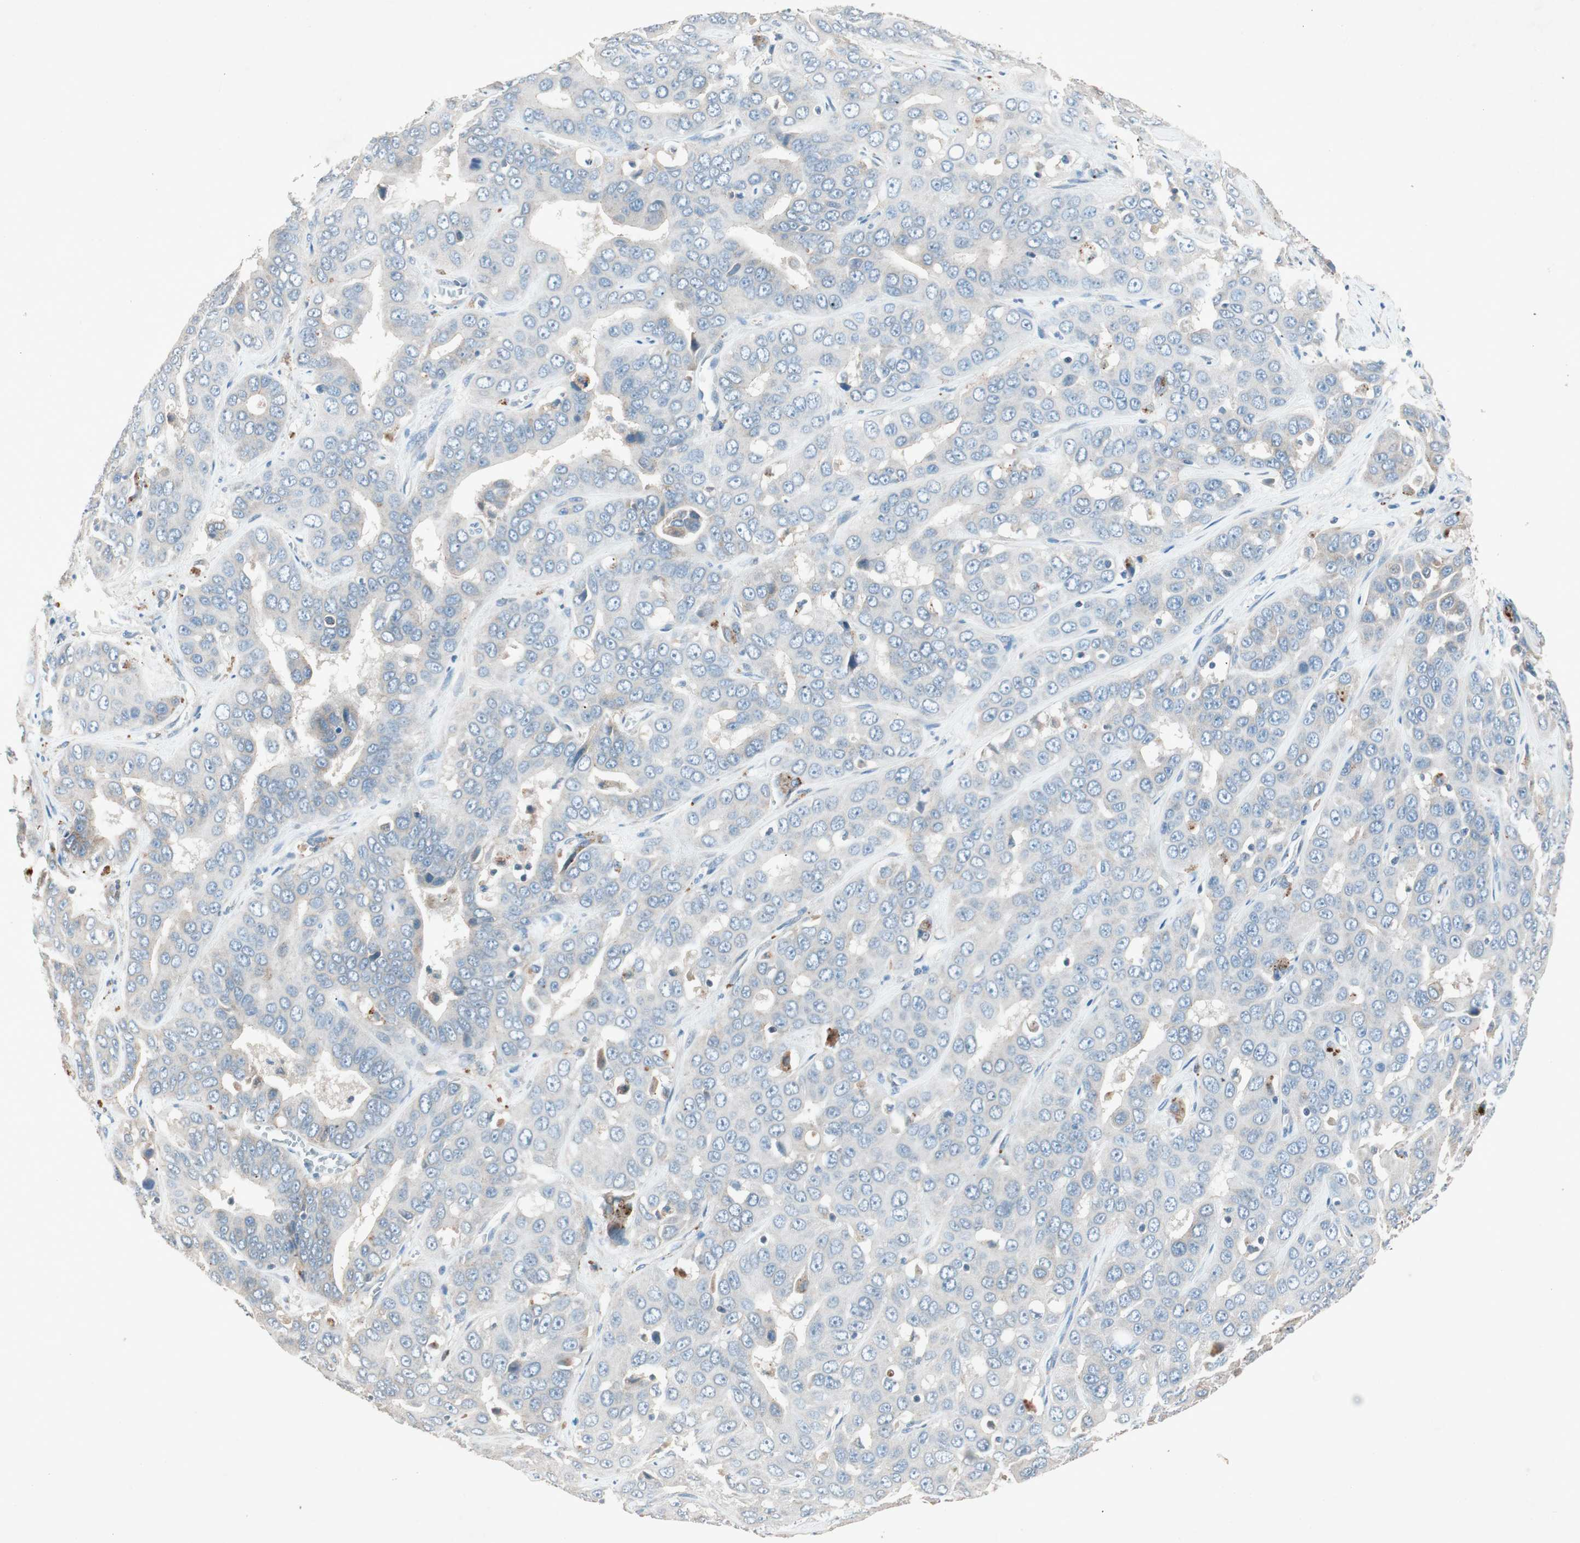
{"staining": {"intensity": "weak", "quantity": "<25%", "location": "cytoplasmic/membranous"}, "tissue": "liver cancer", "cell_type": "Tumor cells", "image_type": "cancer", "snomed": [{"axis": "morphology", "description": "Cholangiocarcinoma"}, {"axis": "topography", "description": "Liver"}], "caption": "An image of liver cancer (cholangiocarcinoma) stained for a protein reveals no brown staining in tumor cells.", "gene": "NKAIN1", "patient": {"sex": "female", "age": 52}}